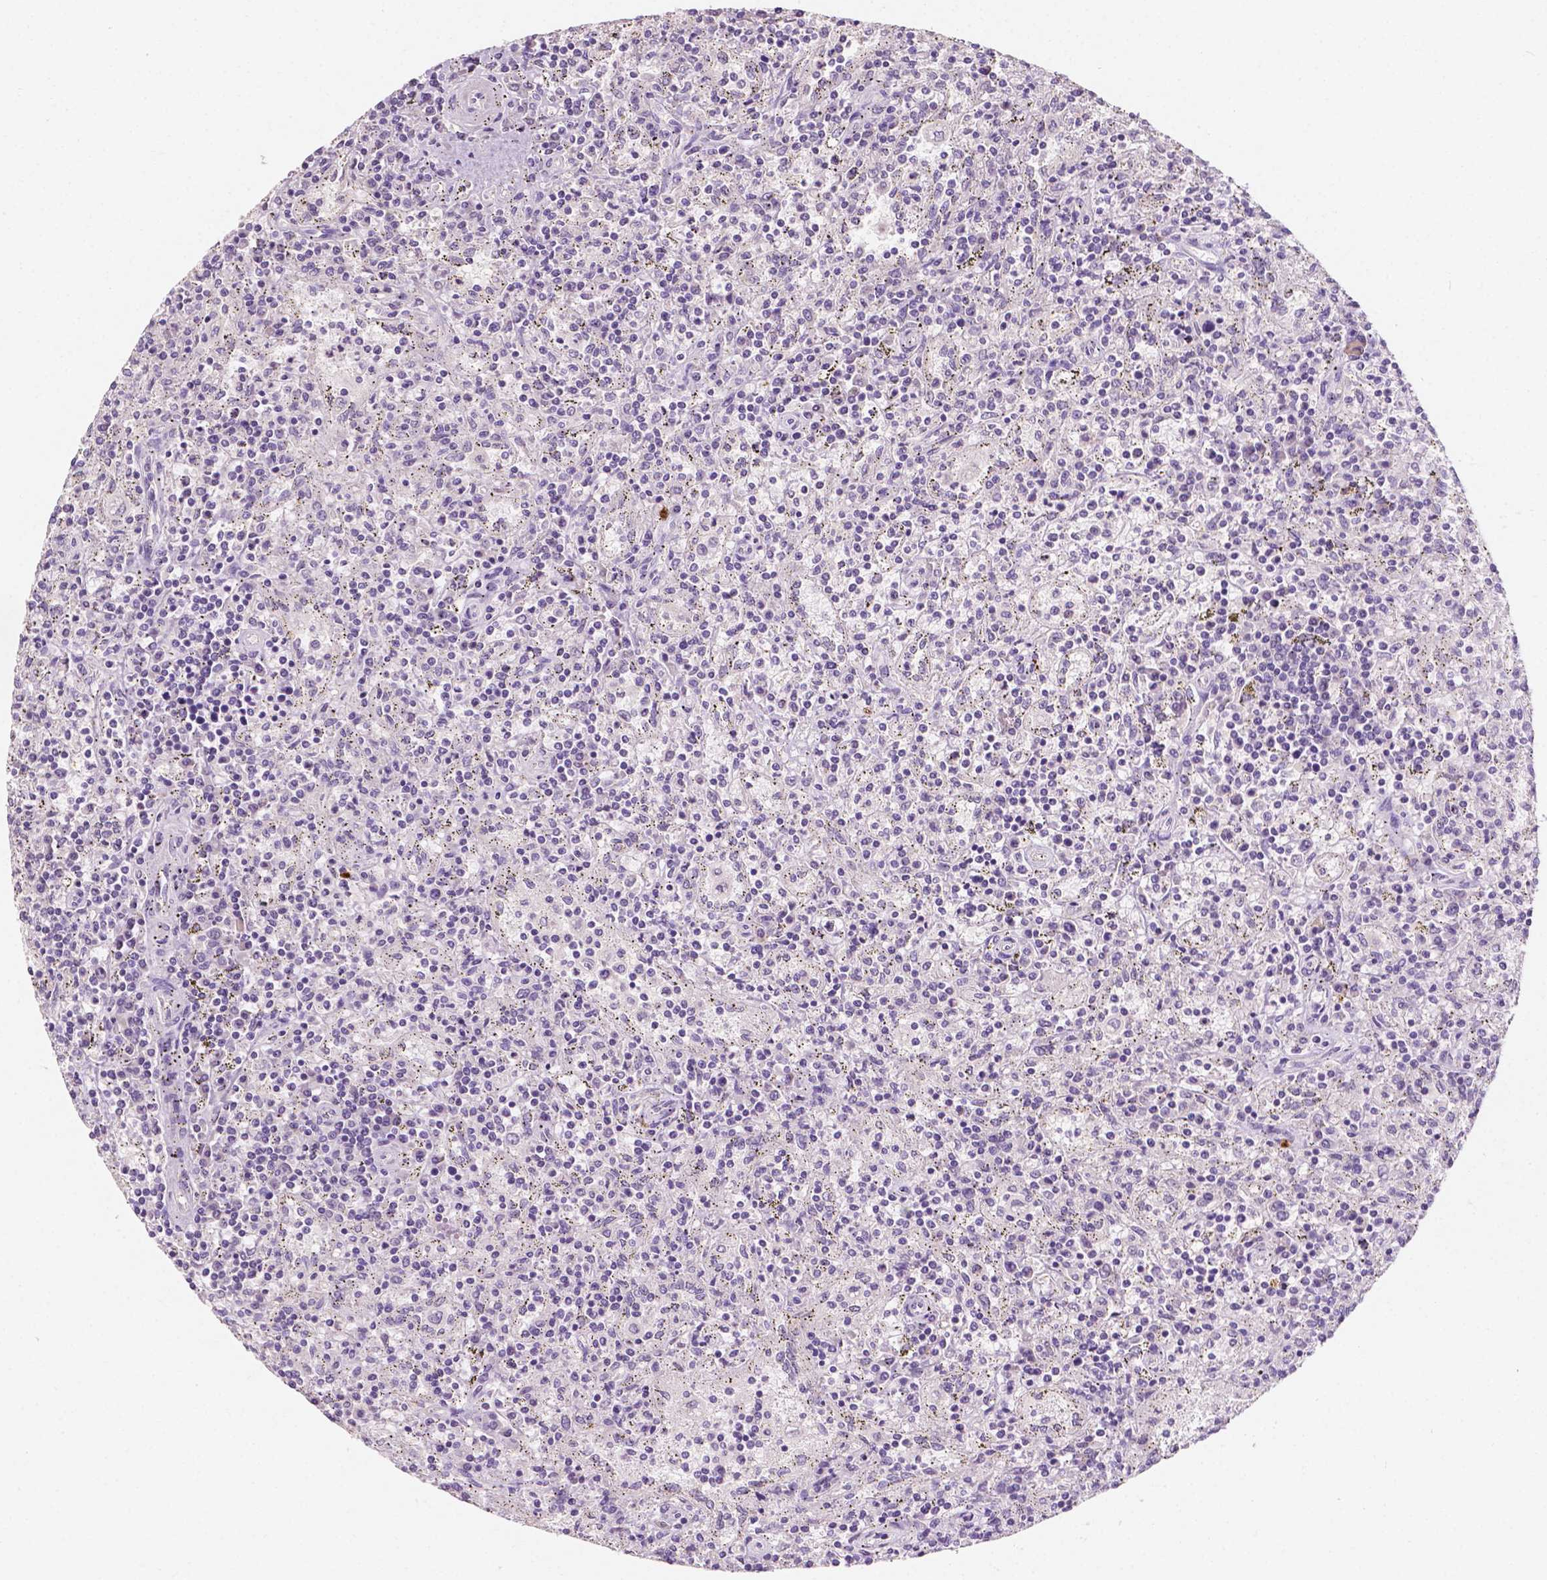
{"staining": {"intensity": "negative", "quantity": "none", "location": "none"}, "tissue": "lymphoma", "cell_type": "Tumor cells", "image_type": "cancer", "snomed": [{"axis": "morphology", "description": "Malignant lymphoma, non-Hodgkin's type, Low grade"}, {"axis": "topography", "description": "Spleen"}], "caption": "Immunohistochemistry (IHC) micrograph of neoplastic tissue: human lymphoma stained with DAB exhibits no significant protein expression in tumor cells.", "gene": "SIRT2", "patient": {"sex": "male", "age": 62}}